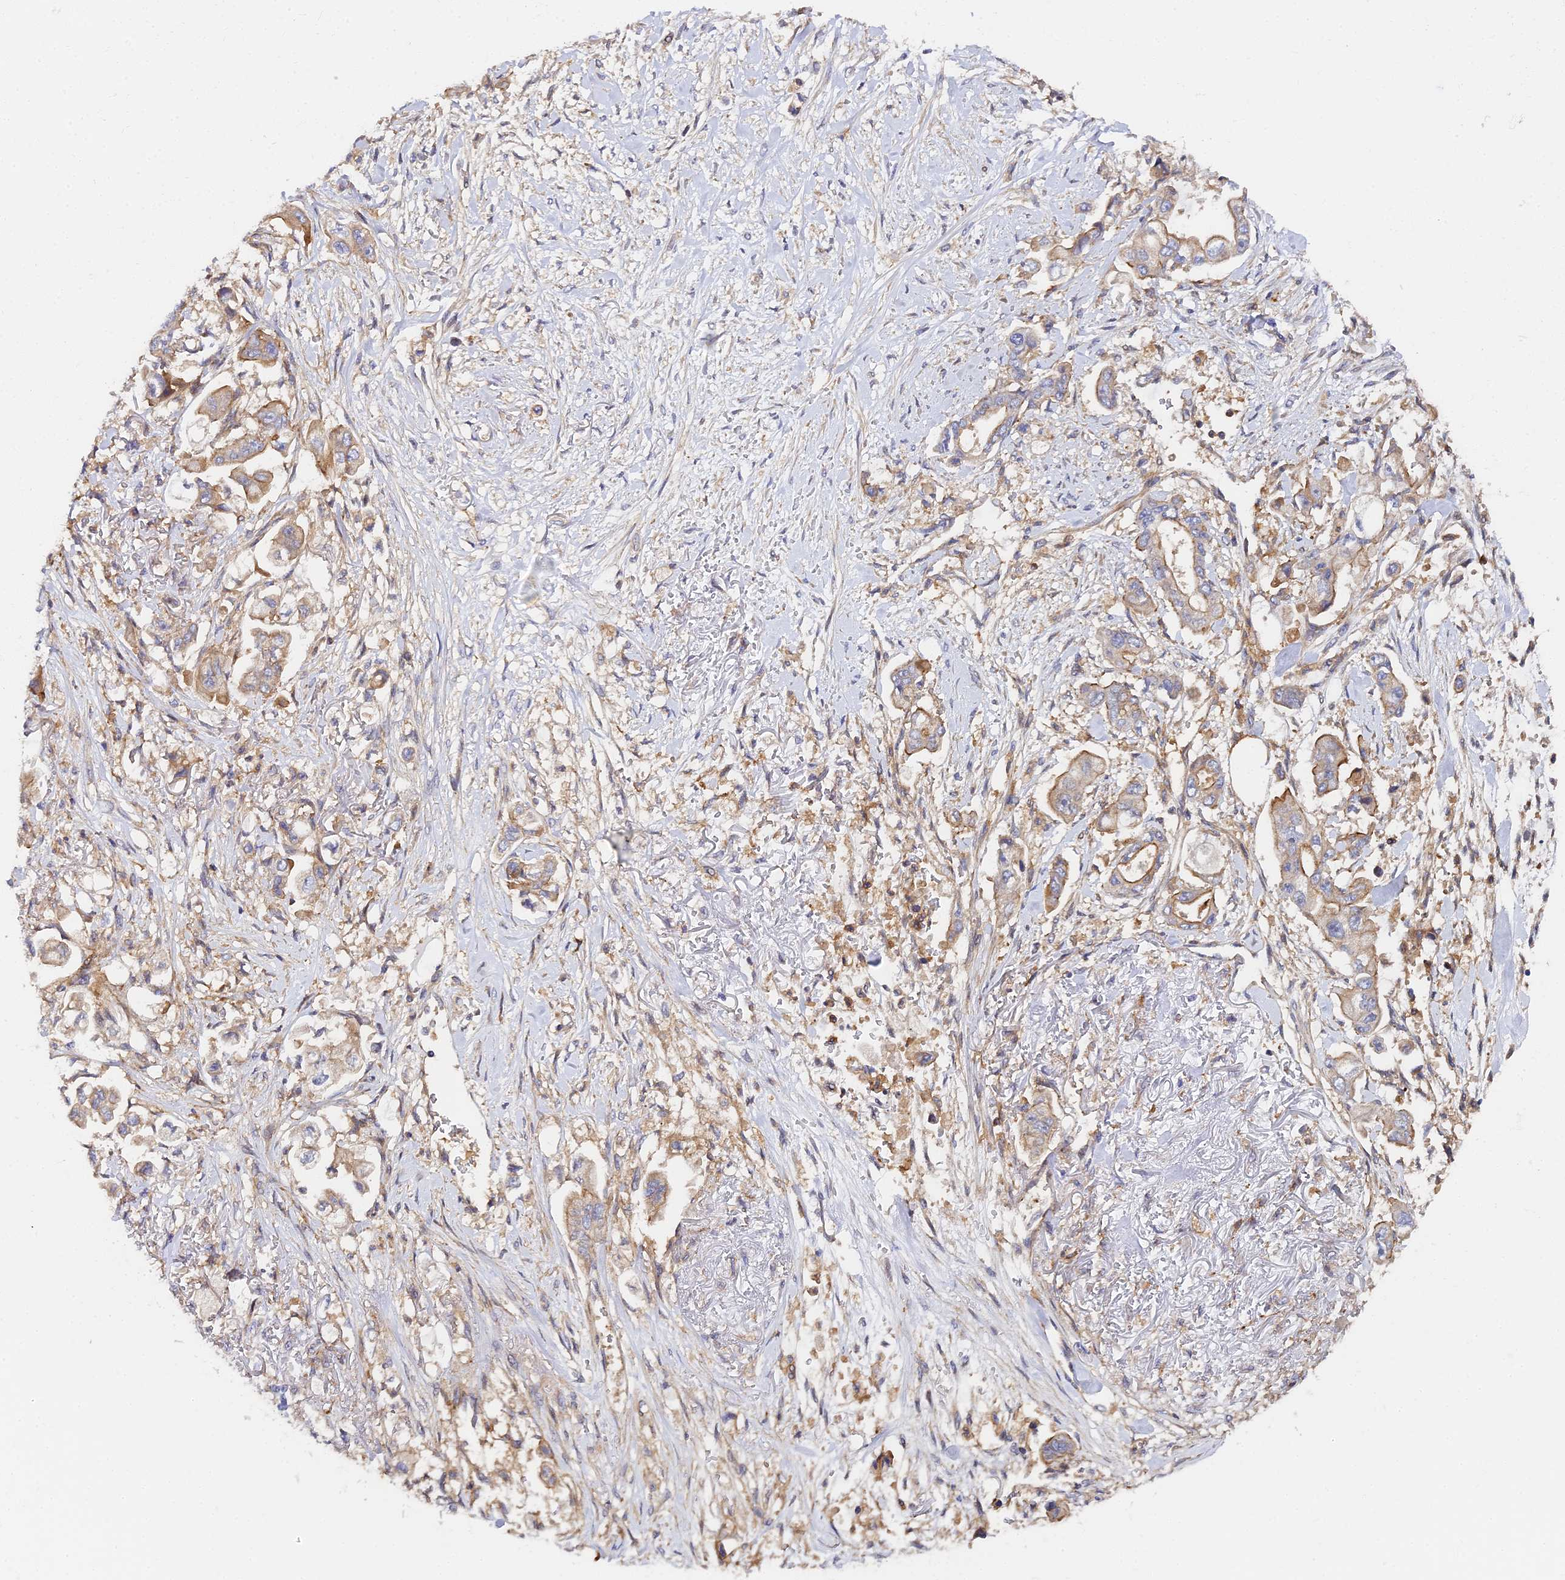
{"staining": {"intensity": "weak", "quantity": ">75%", "location": "cytoplasmic/membranous"}, "tissue": "stomach cancer", "cell_type": "Tumor cells", "image_type": "cancer", "snomed": [{"axis": "morphology", "description": "Adenocarcinoma, NOS"}, {"axis": "topography", "description": "Stomach"}], "caption": "Stomach adenocarcinoma tissue demonstrates weak cytoplasmic/membranous positivity in about >75% of tumor cells The protein of interest is shown in brown color, while the nuclei are stained blue.", "gene": "GNG5B", "patient": {"sex": "male", "age": 62}}